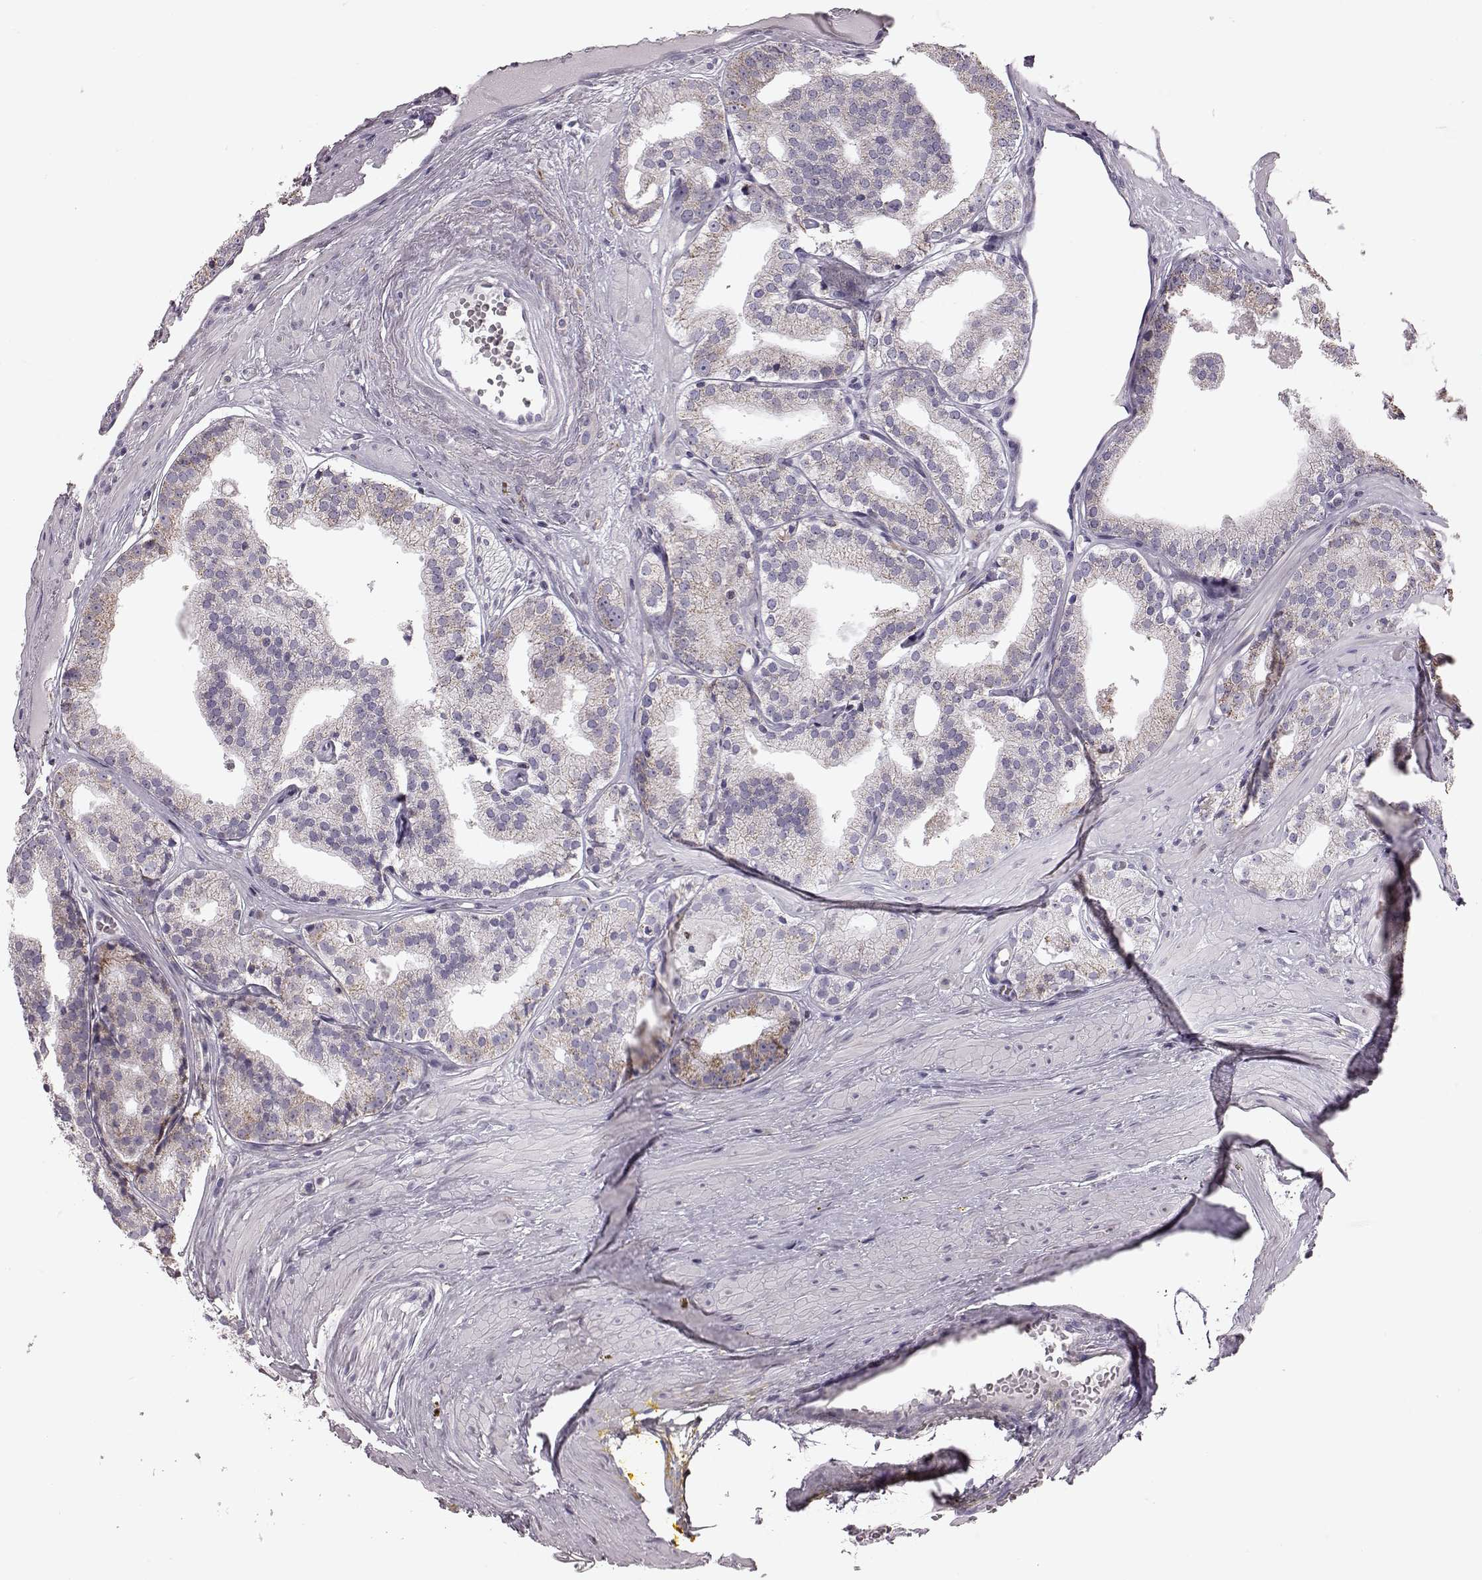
{"staining": {"intensity": "moderate", "quantity": ">75%", "location": "cytoplasmic/membranous"}, "tissue": "prostate cancer", "cell_type": "Tumor cells", "image_type": "cancer", "snomed": [{"axis": "morphology", "description": "Adenocarcinoma, Low grade"}, {"axis": "topography", "description": "Prostate"}], "caption": "Protein expression analysis of human prostate cancer (low-grade adenocarcinoma) reveals moderate cytoplasmic/membranous expression in approximately >75% of tumor cells. (IHC, brightfield microscopy, high magnification).", "gene": "ATP5MF", "patient": {"sex": "male", "age": 60}}